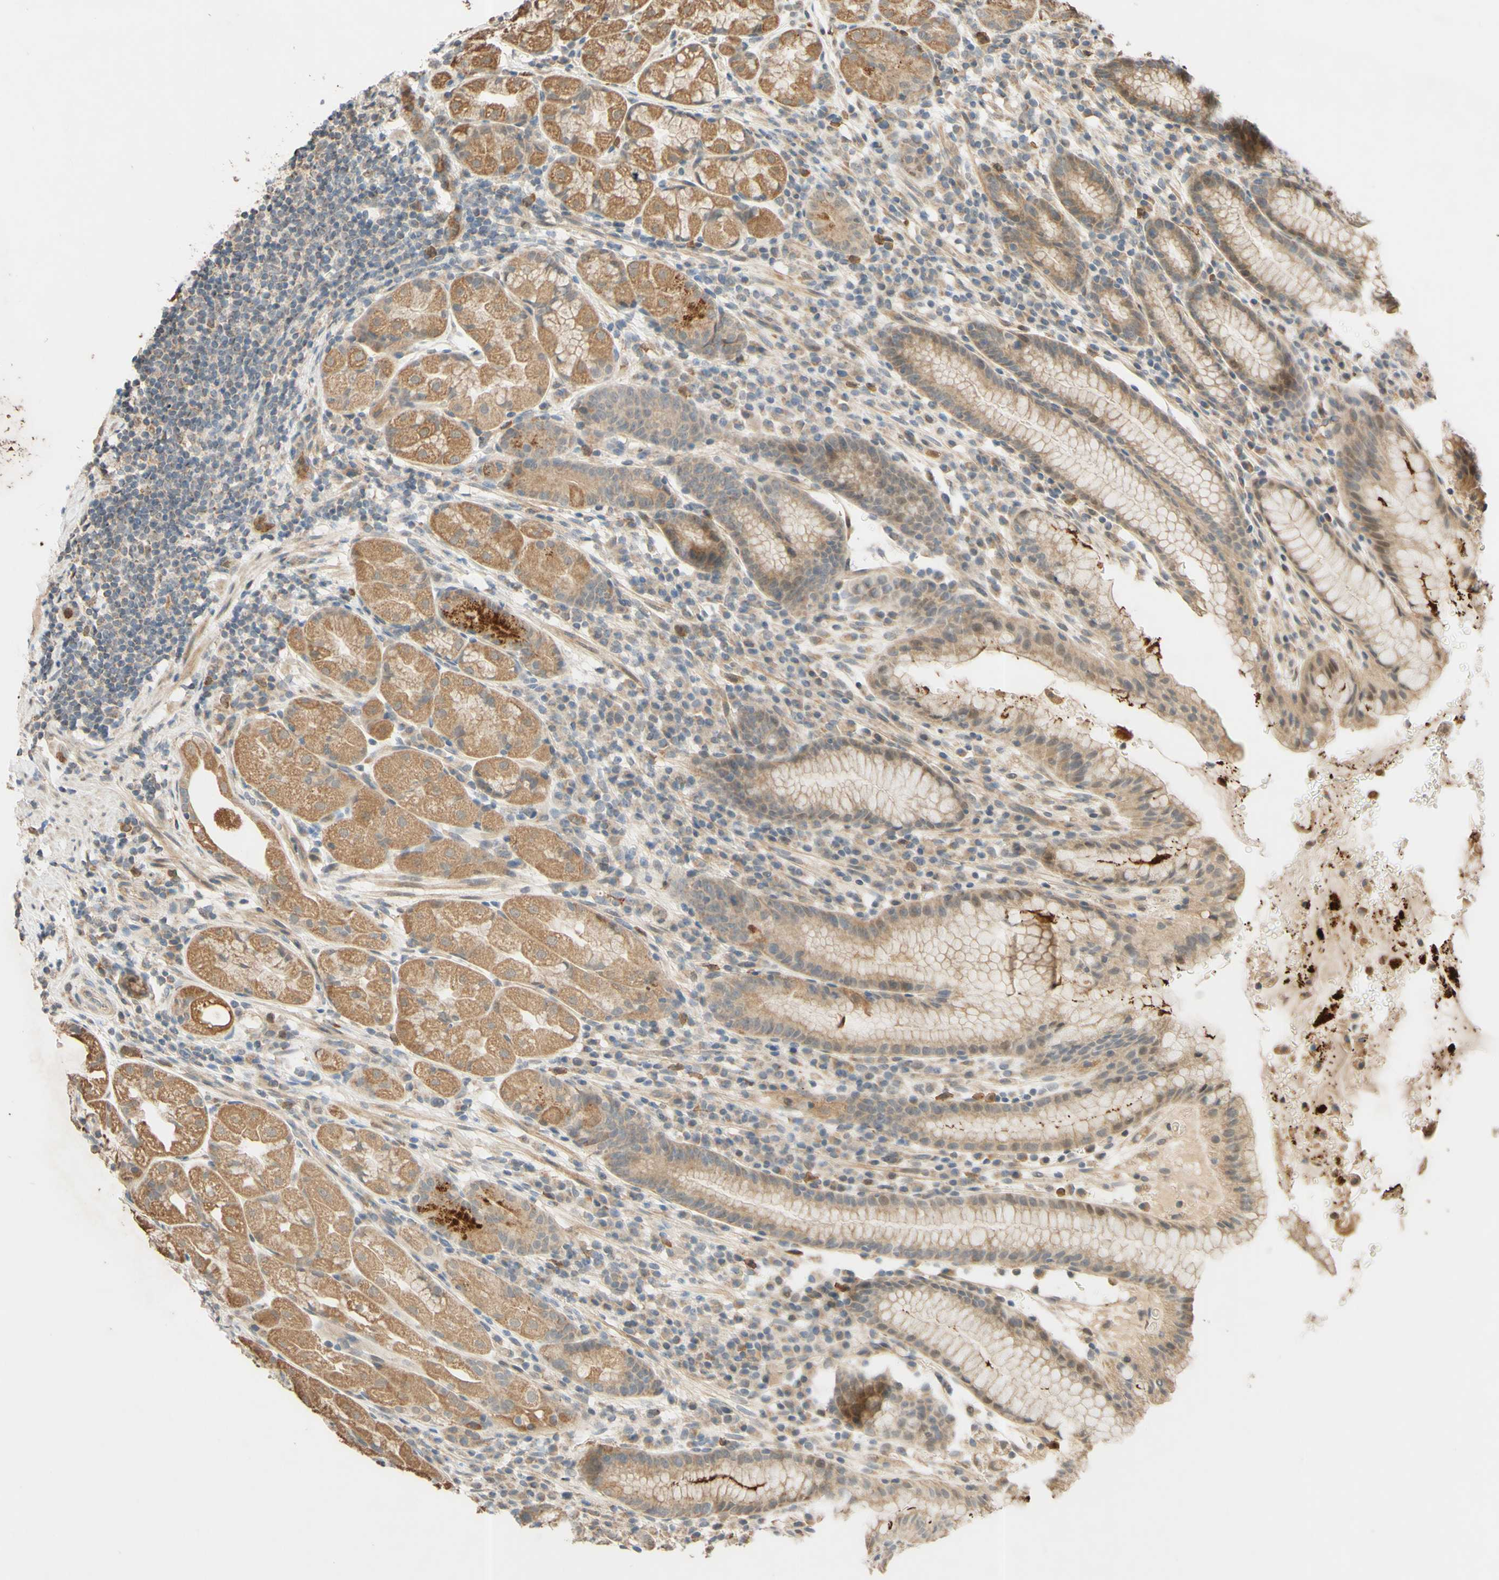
{"staining": {"intensity": "moderate", "quantity": "25%-75%", "location": "cytoplasmic/membranous"}, "tissue": "stomach", "cell_type": "Glandular cells", "image_type": "normal", "snomed": [{"axis": "morphology", "description": "Normal tissue, NOS"}, {"axis": "topography", "description": "Stomach, lower"}], "caption": "Protein staining of normal stomach exhibits moderate cytoplasmic/membranous expression in approximately 25%-75% of glandular cells. The staining was performed using DAB to visualize the protein expression in brown, while the nuclei were stained in blue with hematoxylin (Magnification: 20x).", "gene": "GATA1", "patient": {"sex": "male", "age": 52}}